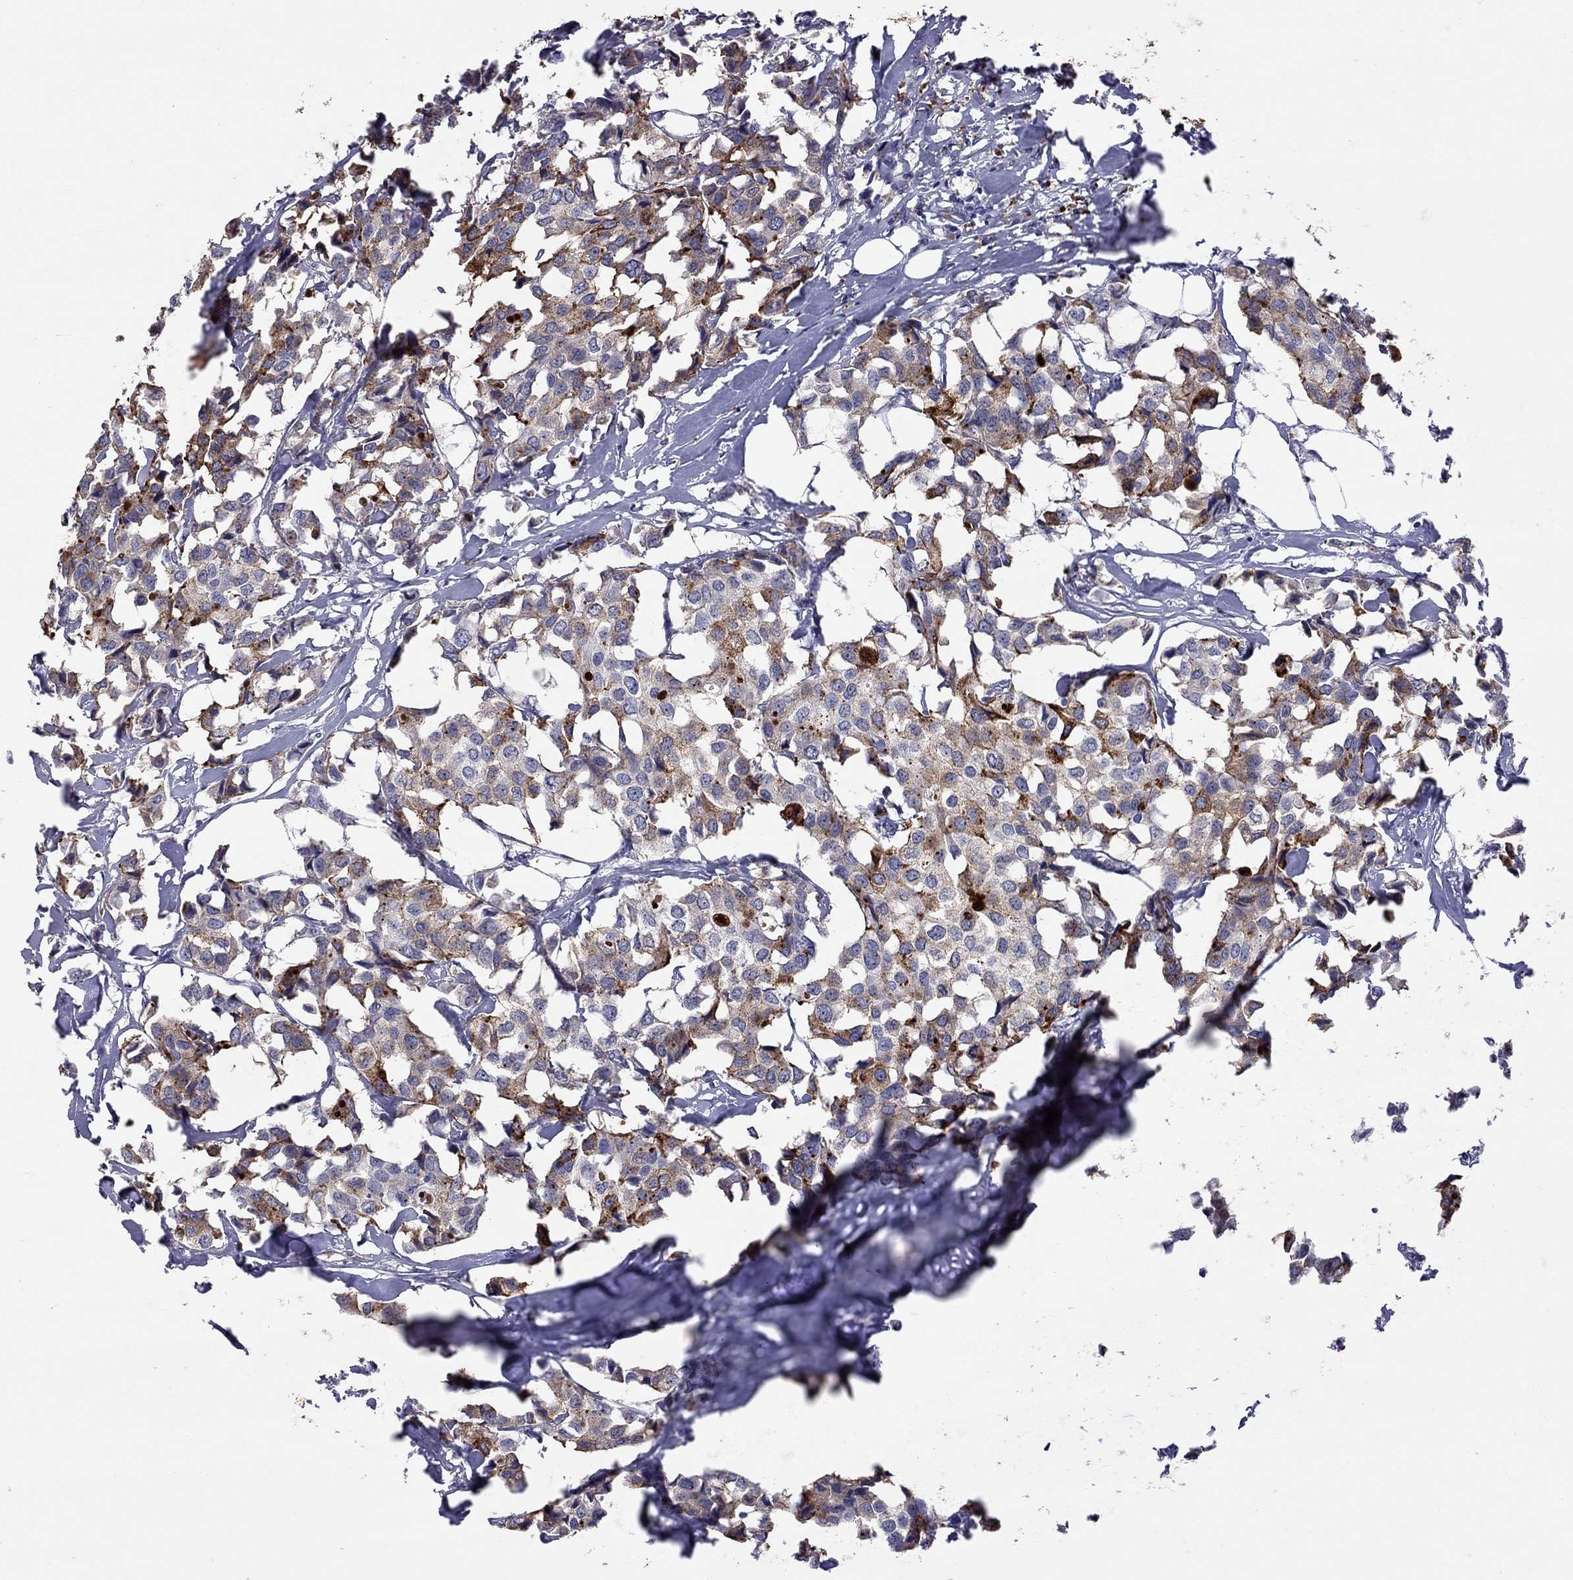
{"staining": {"intensity": "strong", "quantity": "<25%", "location": "cytoplasmic/membranous"}, "tissue": "breast cancer", "cell_type": "Tumor cells", "image_type": "cancer", "snomed": [{"axis": "morphology", "description": "Duct carcinoma"}, {"axis": "topography", "description": "Breast"}], "caption": "A micrograph showing strong cytoplasmic/membranous positivity in approximately <25% of tumor cells in infiltrating ductal carcinoma (breast), as visualized by brown immunohistochemical staining.", "gene": "SERPINA3", "patient": {"sex": "female", "age": 80}}